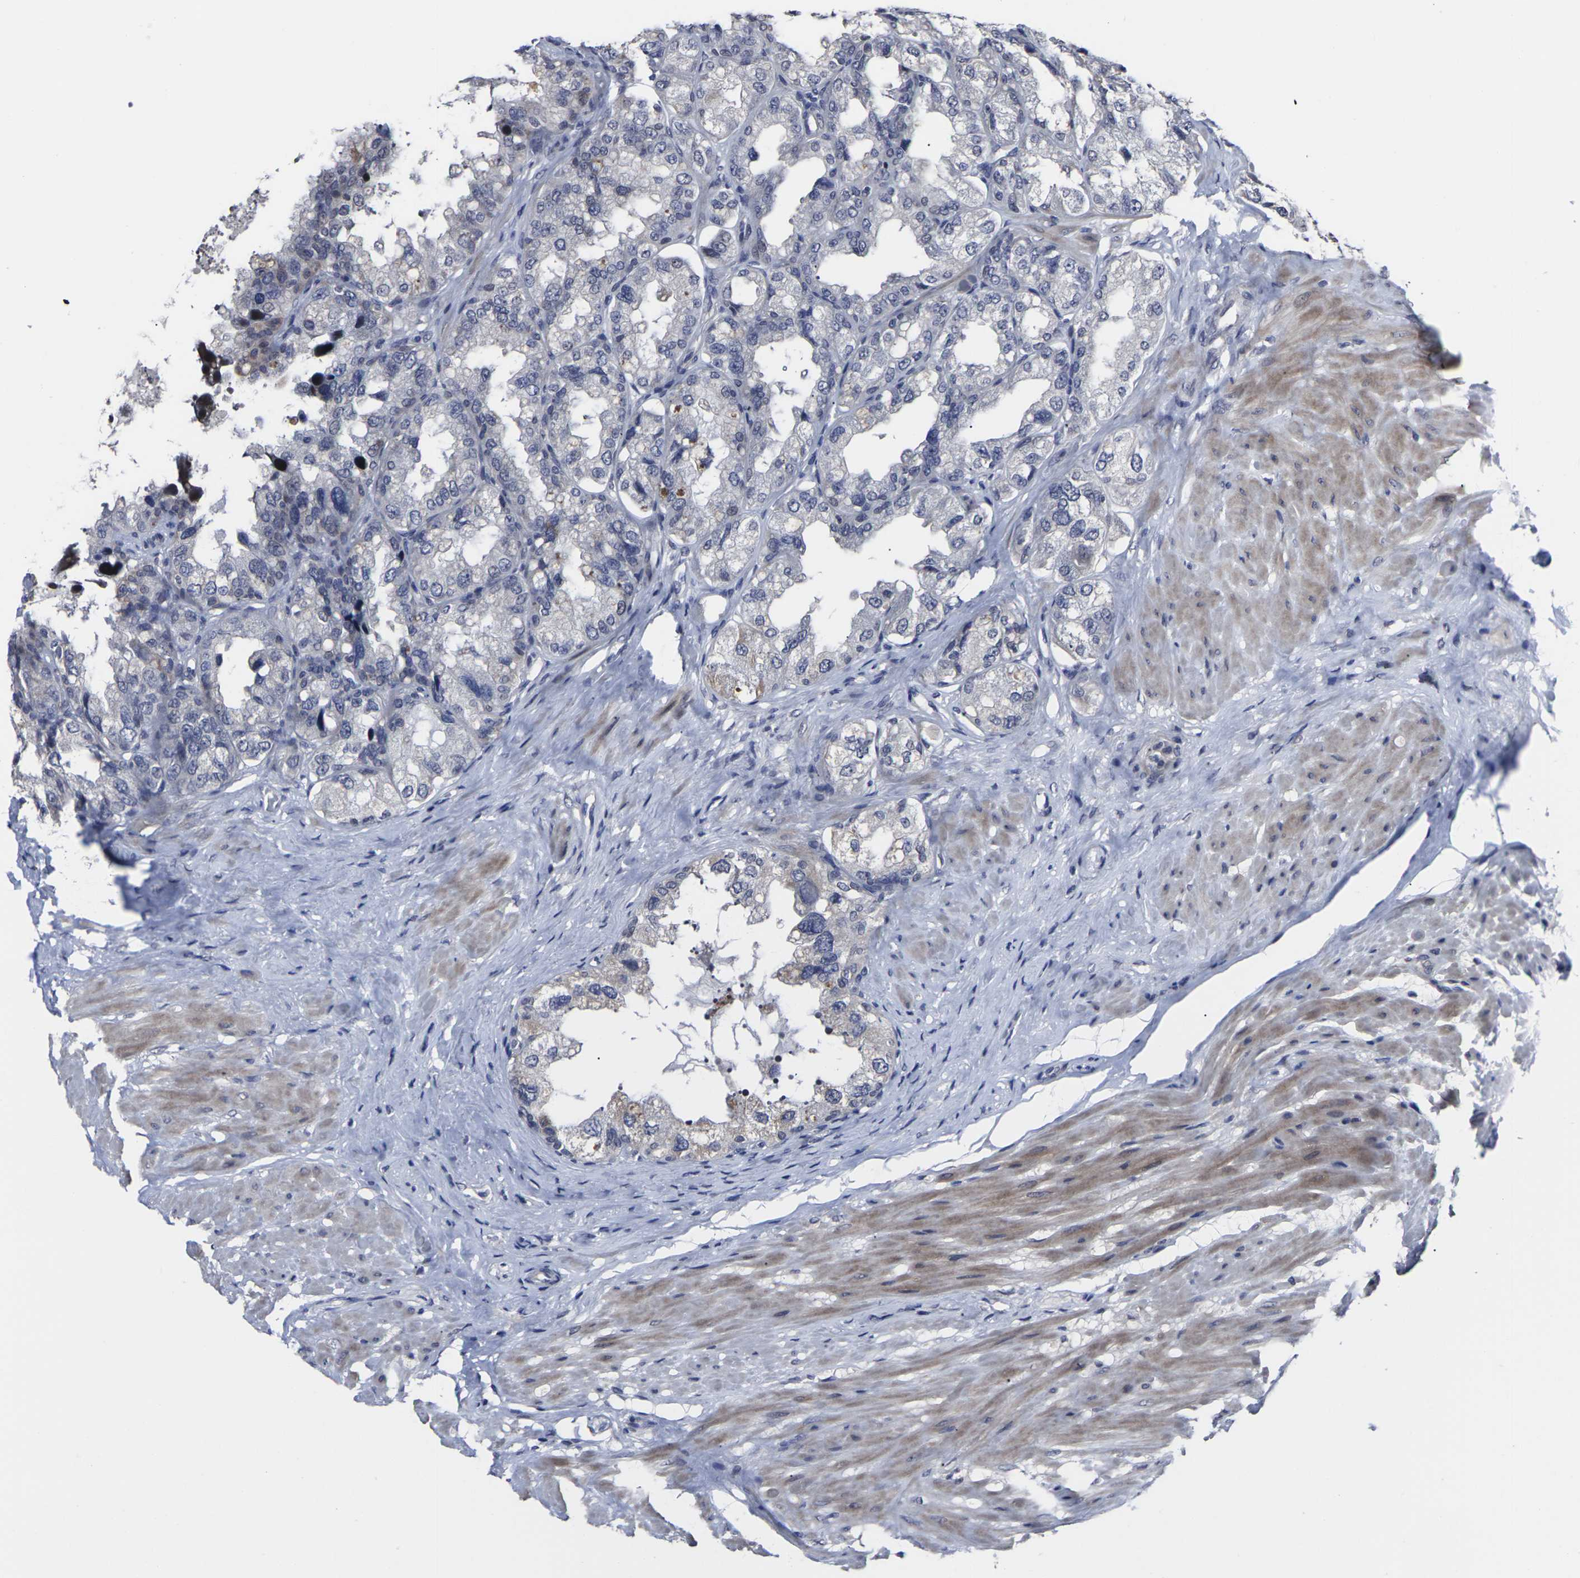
{"staining": {"intensity": "negative", "quantity": "none", "location": "none"}, "tissue": "seminal vesicle", "cell_type": "Glandular cells", "image_type": "normal", "snomed": [{"axis": "morphology", "description": "Normal tissue, NOS"}, {"axis": "topography", "description": "Seminal veicle"}], "caption": "Glandular cells are negative for brown protein staining in normal seminal vesicle. The staining was performed using DAB to visualize the protein expression in brown, while the nuclei were stained in blue with hematoxylin (Magnification: 20x).", "gene": "MSANTD4", "patient": {"sex": "male", "age": 68}}